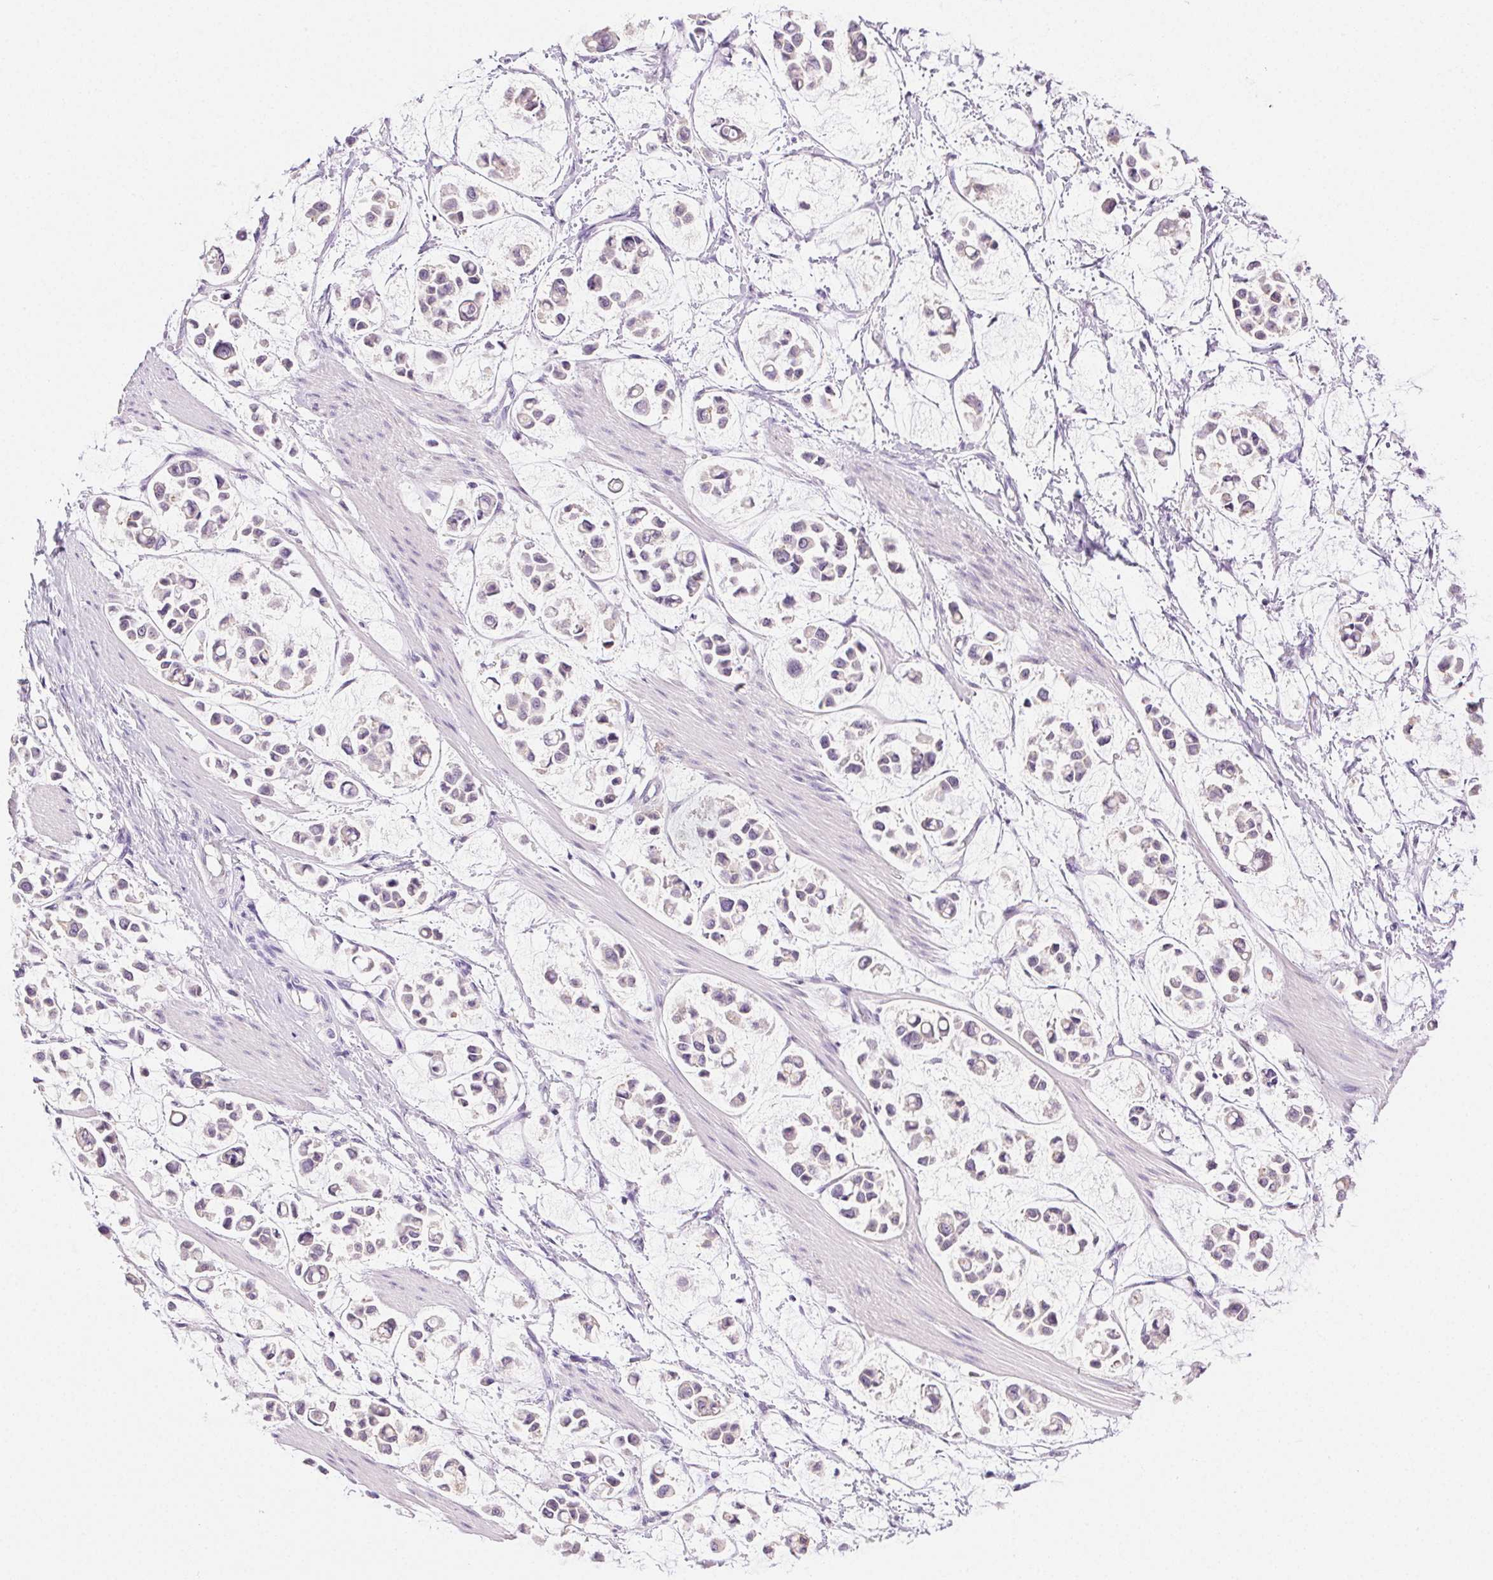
{"staining": {"intensity": "weak", "quantity": "<25%", "location": "cytoplasmic/membranous"}, "tissue": "stomach cancer", "cell_type": "Tumor cells", "image_type": "cancer", "snomed": [{"axis": "morphology", "description": "Adenocarcinoma, NOS"}, {"axis": "topography", "description": "Stomach"}], "caption": "Immunohistochemistry photomicrograph of human stomach adenocarcinoma stained for a protein (brown), which reveals no positivity in tumor cells.", "gene": "CLDN10", "patient": {"sex": "male", "age": 82}}